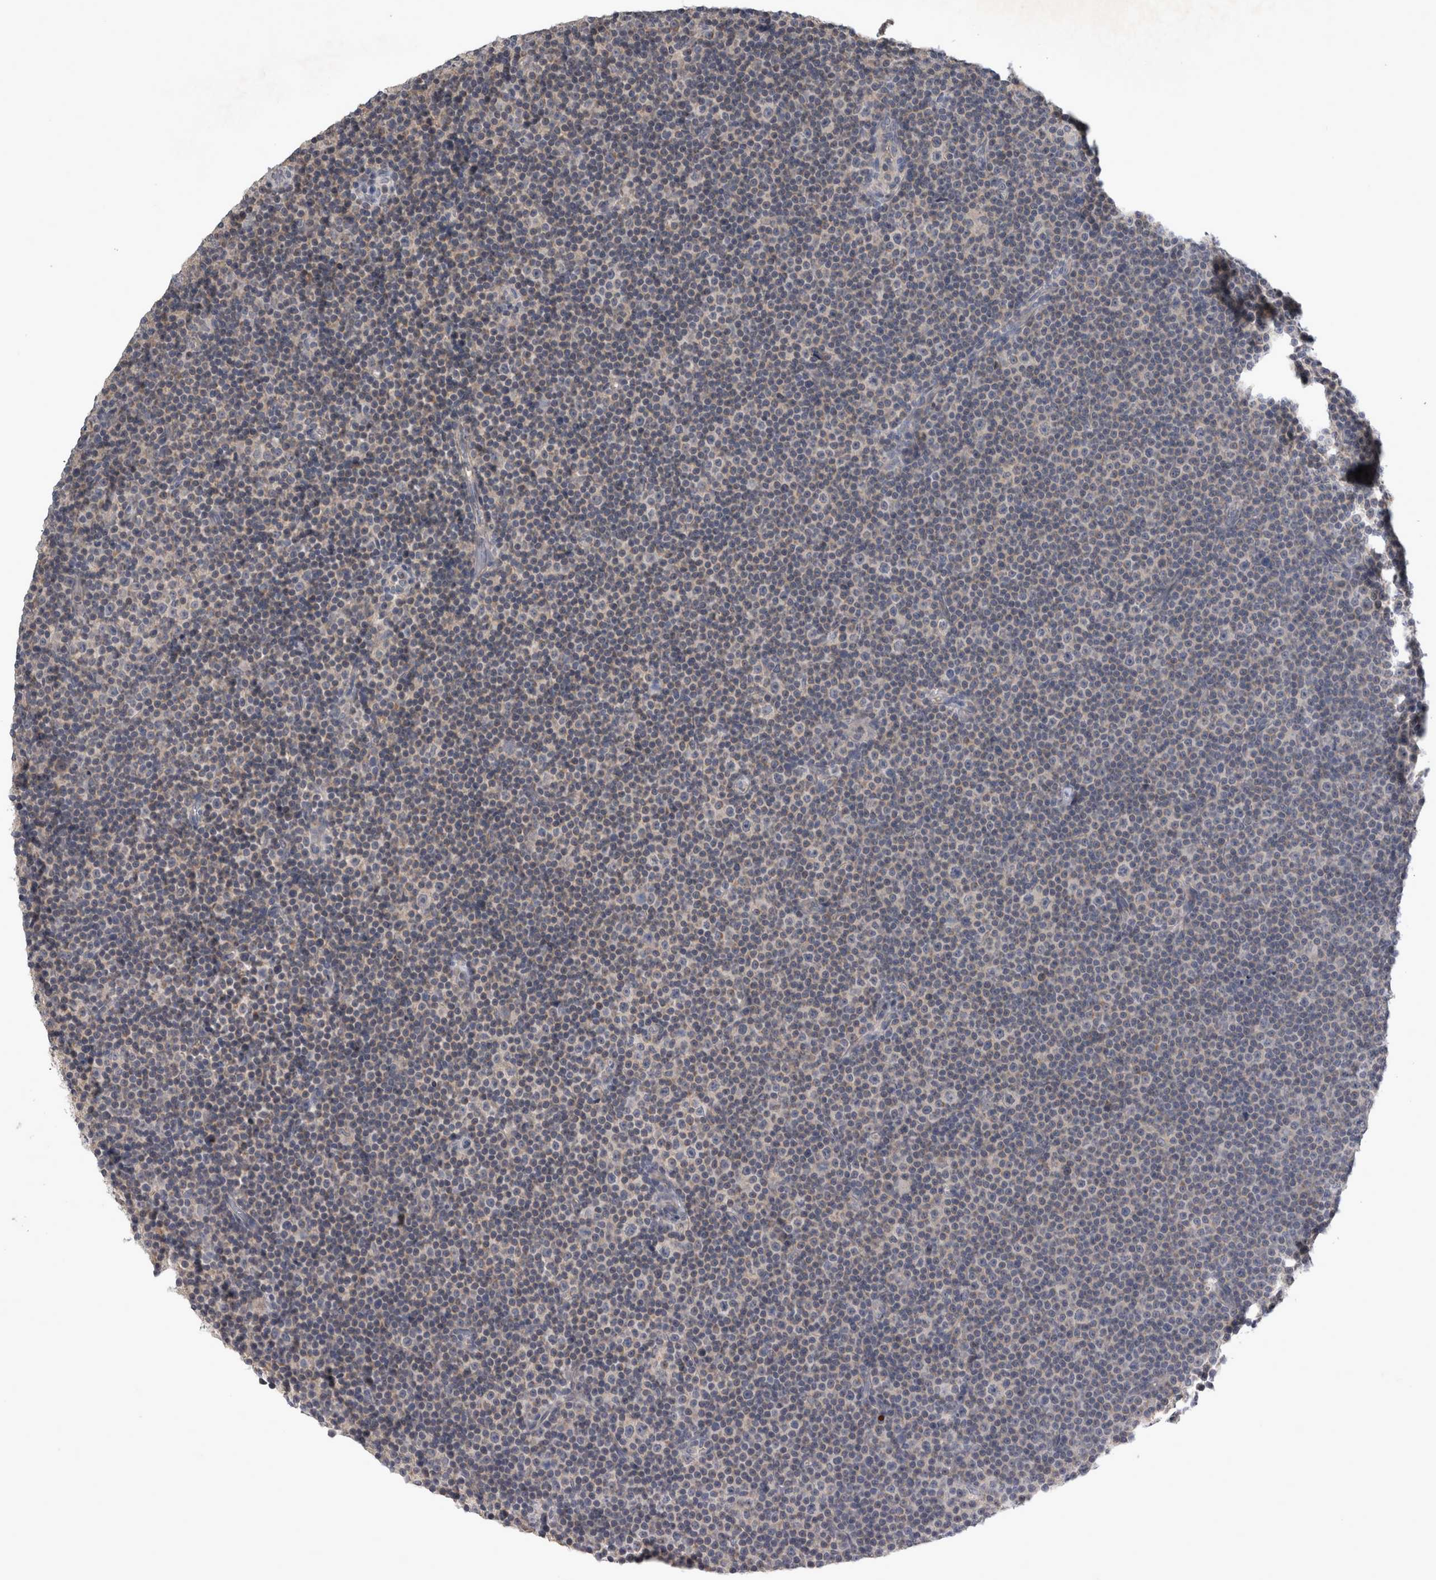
{"staining": {"intensity": "negative", "quantity": "none", "location": "none"}, "tissue": "lymphoma", "cell_type": "Tumor cells", "image_type": "cancer", "snomed": [{"axis": "morphology", "description": "Malignant lymphoma, non-Hodgkin's type, Low grade"}, {"axis": "topography", "description": "Lymph node"}], "caption": "DAB (3,3'-diaminobenzidine) immunohistochemical staining of human malignant lymphoma, non-Hodgkin's type (low-grade) demonstrates no significant expression in tumor cells. (Immunohistochemistry (ihc), brightfield microscopy, high magnification).", "gene": "SLC22A11", "patient": {"sex": "female", "age": 67}}